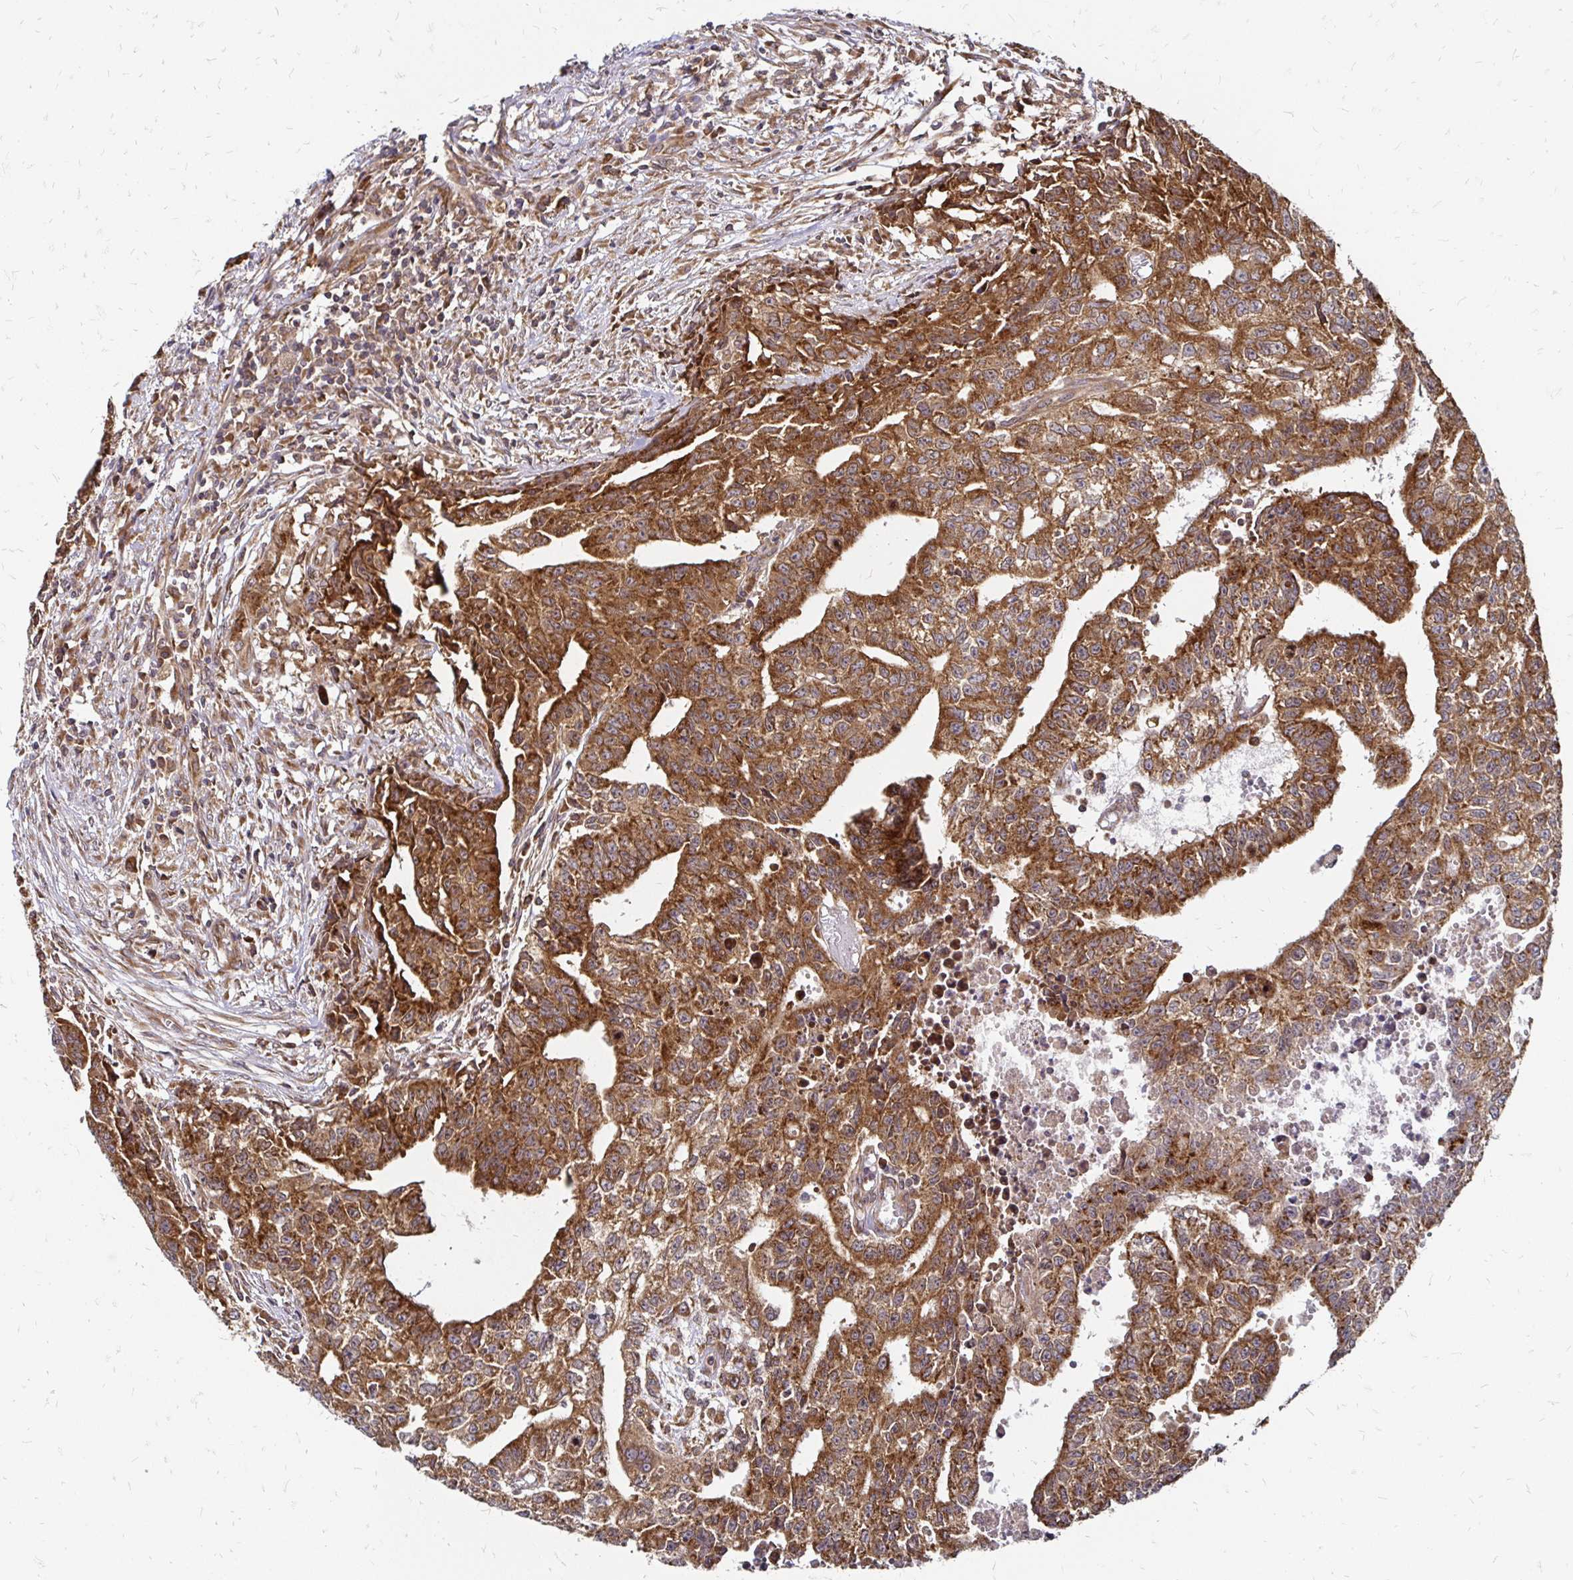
{"staining": {"intensity": "strong", "quantity": ">75%", "location": "cytoplasmic/membranous"}, "tissue": "testis cancer", "cell_type": "Tumor cells", "image_type": "cancer", "snomed": [{"axis": "morphology", "description": "Carcinoma, Embryonal, NOS"}, {"axis": "morphology", "description": "Teratoma, malignant, NOS"}, {"axis": "topography", "description": "Testis"}], "caption": "A brown stain labels strong cytoplasmic/membranous positivity of a protein in embryonal carcinoma (testis) tumor cells.", "gene": "ZW10", "patient": {"sex": "male", "age": 24}}